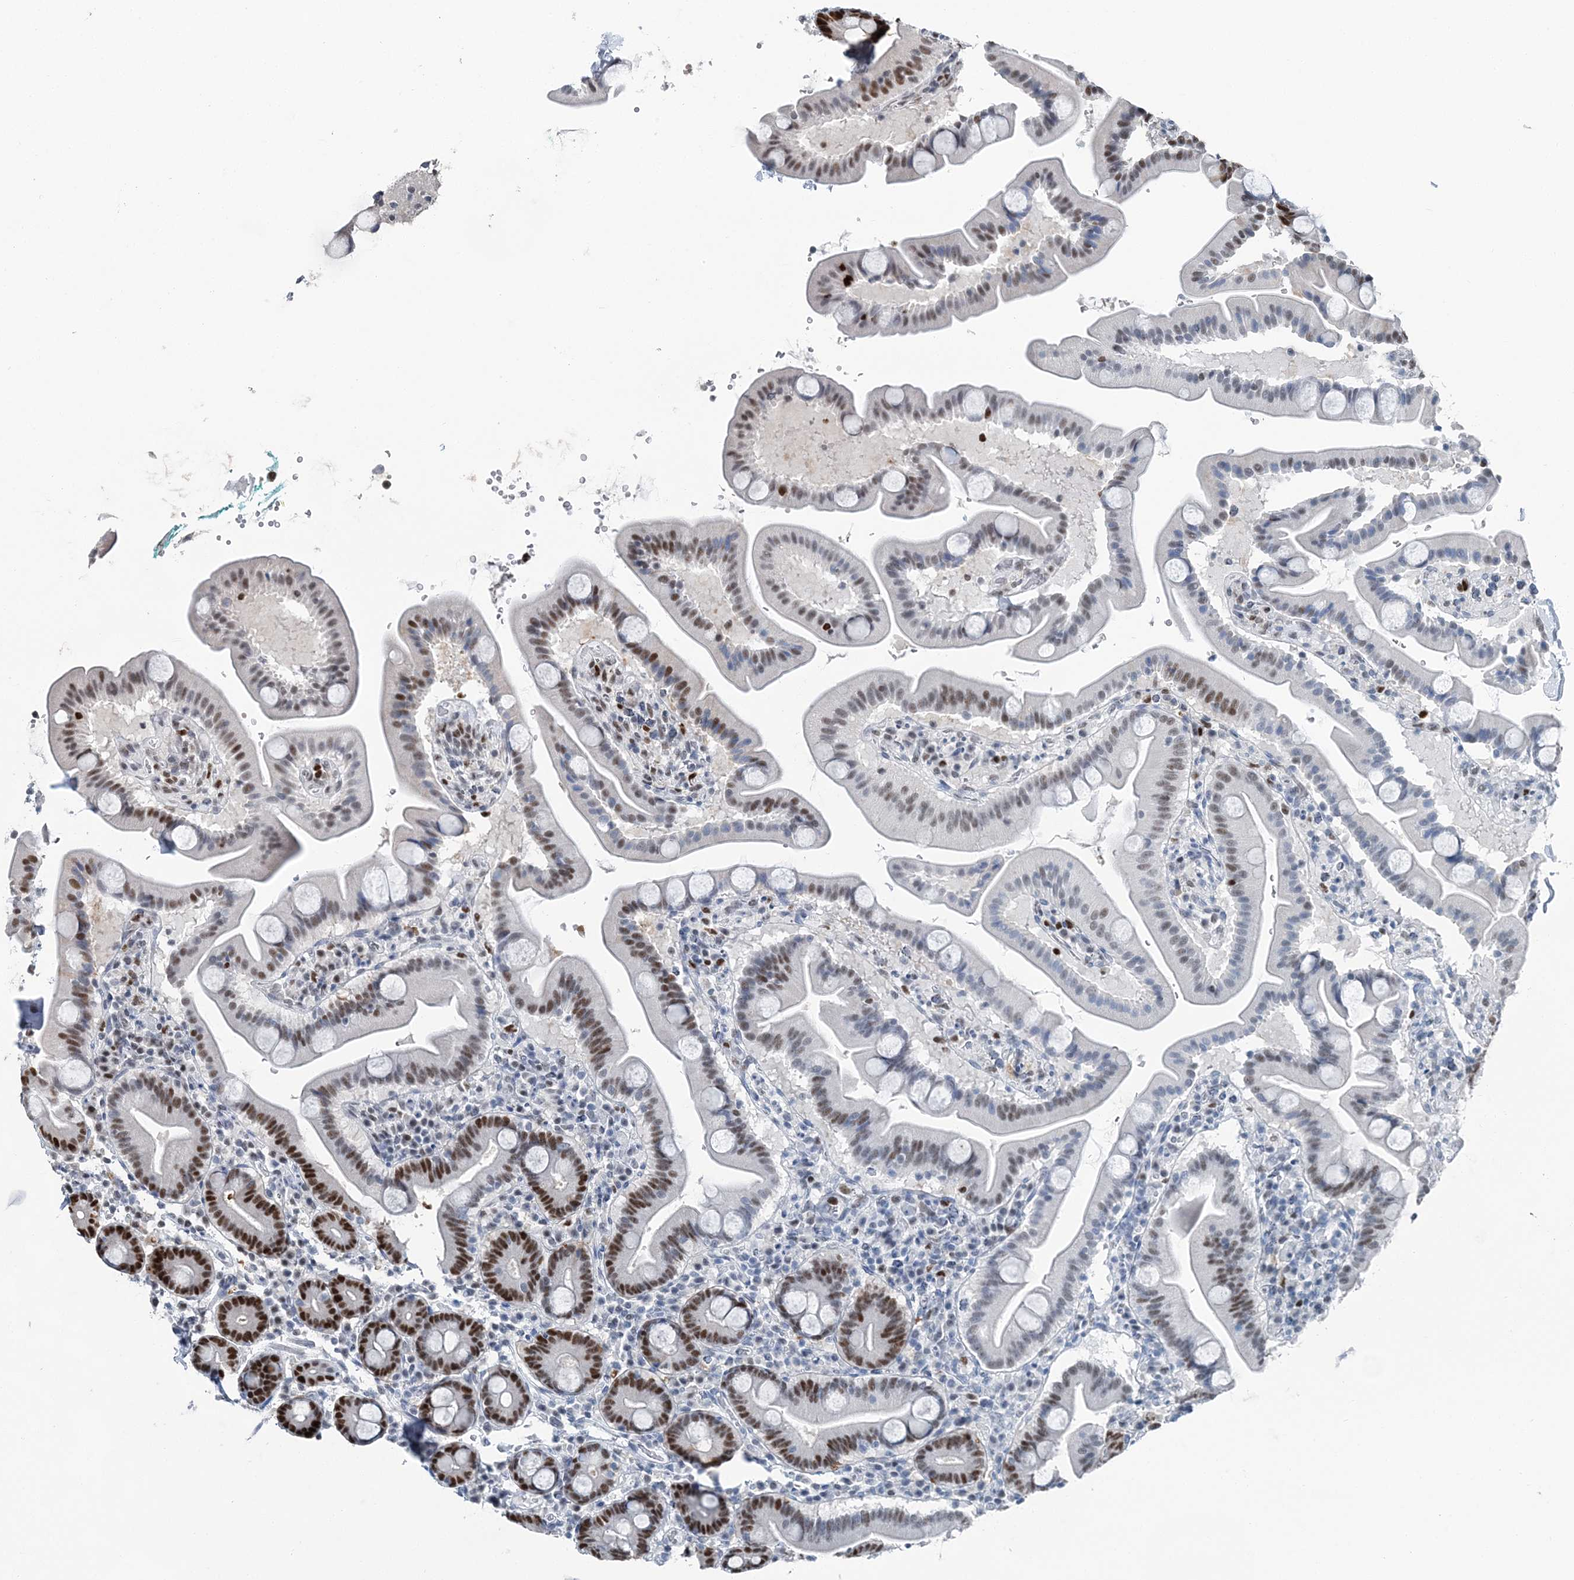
{"staining": {"intensity": "strong", "quantity": "25%-75%", "location": "nuclear"}, "tissue": "duodenum", "cell_type": "Glandular cells", "image_type": "normal", "snomed": [{"axis": "morphology", "description": "Normal tissue, NOS"}, {"axis": "topography", "description": "Duodenum"}], "caption": "Approximately 25%-75% of glandular cells in normal human duodenum demonstrate strong nuclear protein positivity as visualized by brown immunohistochemical staining.", "gene": "HAT1", "patient": {"sex": "male", "age": 54}}